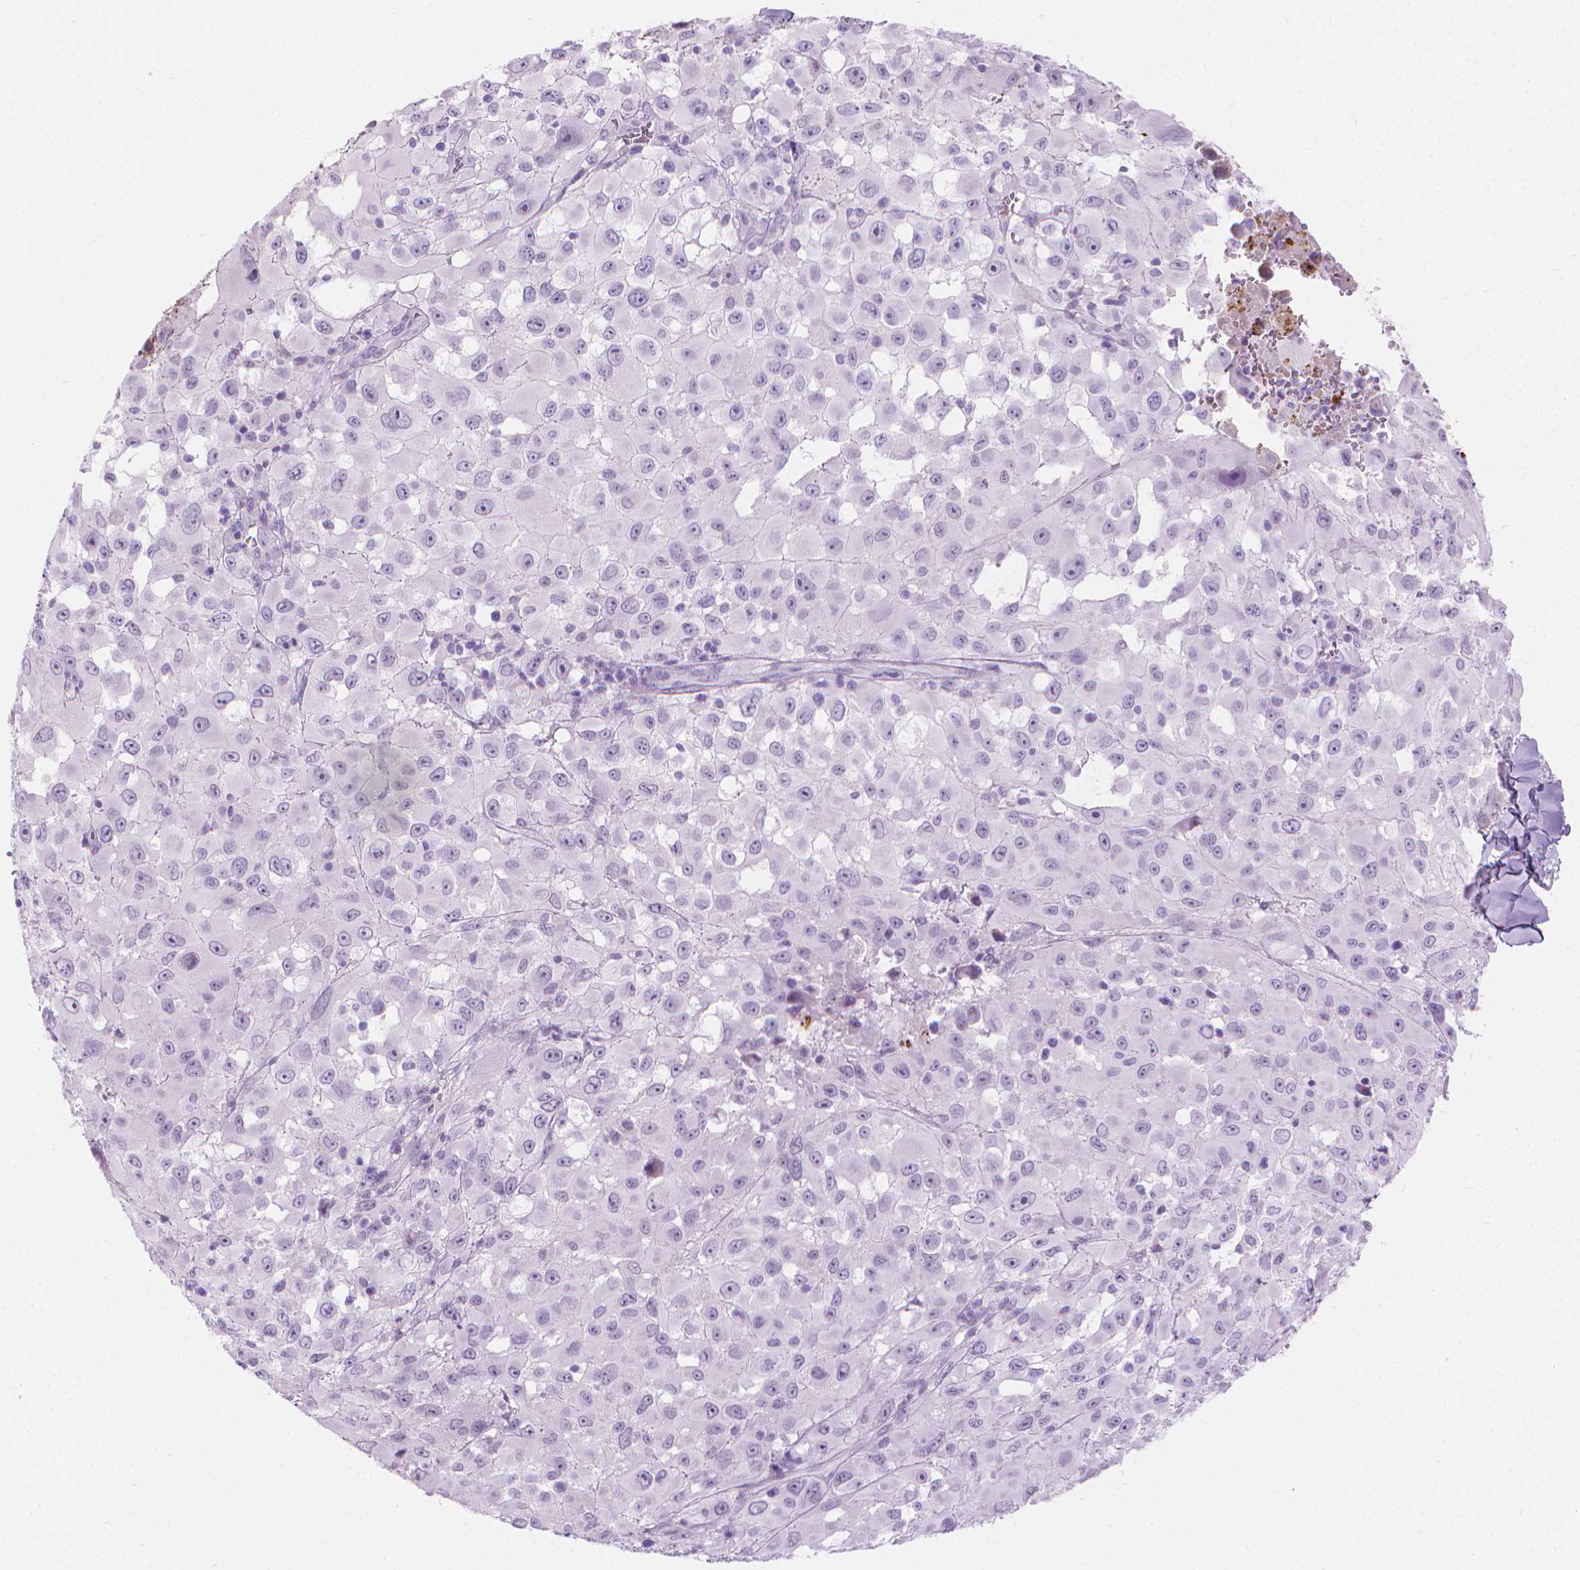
{"staining": {"intensity": "negative", "quantity": "none", "location": "none"}, "tissue": "melanoma", "cell_type": "Tumor cells", "image_type": "cancer", "snomed": [{"axis": "morphology", "description": "Malignant melanoma, Metastatic site"}, {"axis": "topography", "description": "Lymph node"}], "caption": "A high-resolution micrograph shows immunohistochemistry (IHC) staining of melanoma, which shows no significant staining in tumor cells.", "gene": "CFAP52", "patient": {"sex": "male", "age": 50}}